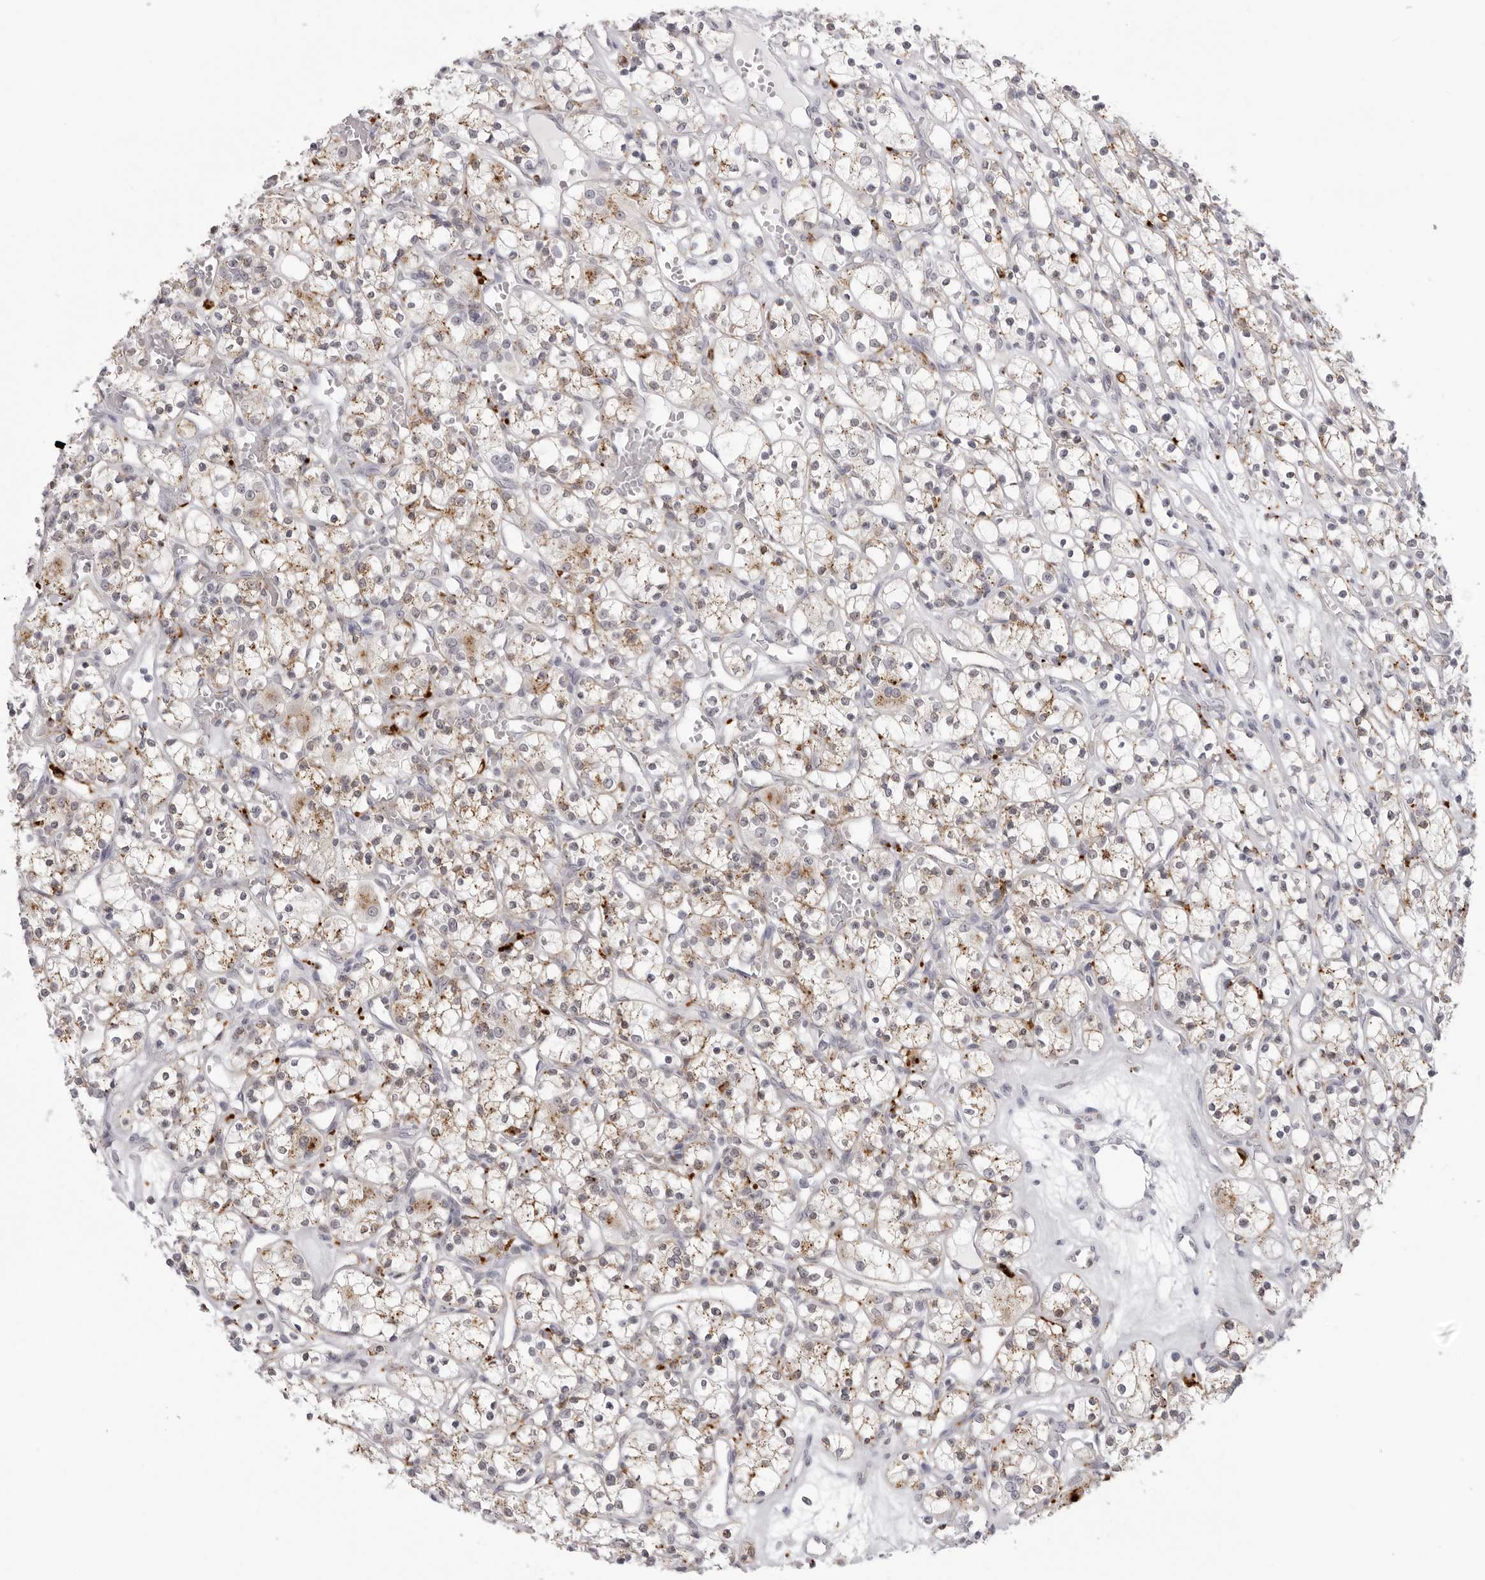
{"staining": {"intensity": "weak", "quantity": "25%-75%", "location": "cytoplasmic/membranous"}, "tissue": "renal cancer", "cell_type": "Tumor cells", "image_type": "cancer", "snomed": [{"axis": "morphology", "description": "Adenocarcinoma, NOS"}, {"axis": "topography", "description": "Kidney"}], "caption": "Brown immunohistochemical staining in human renal cancer (adenocarcinoma) reveals weak cytoplasmic/membranous staining in approximately 25%-75% of tumor cells.", "gene": "IL25", "patient": {"sex": "female", "age": 59}}